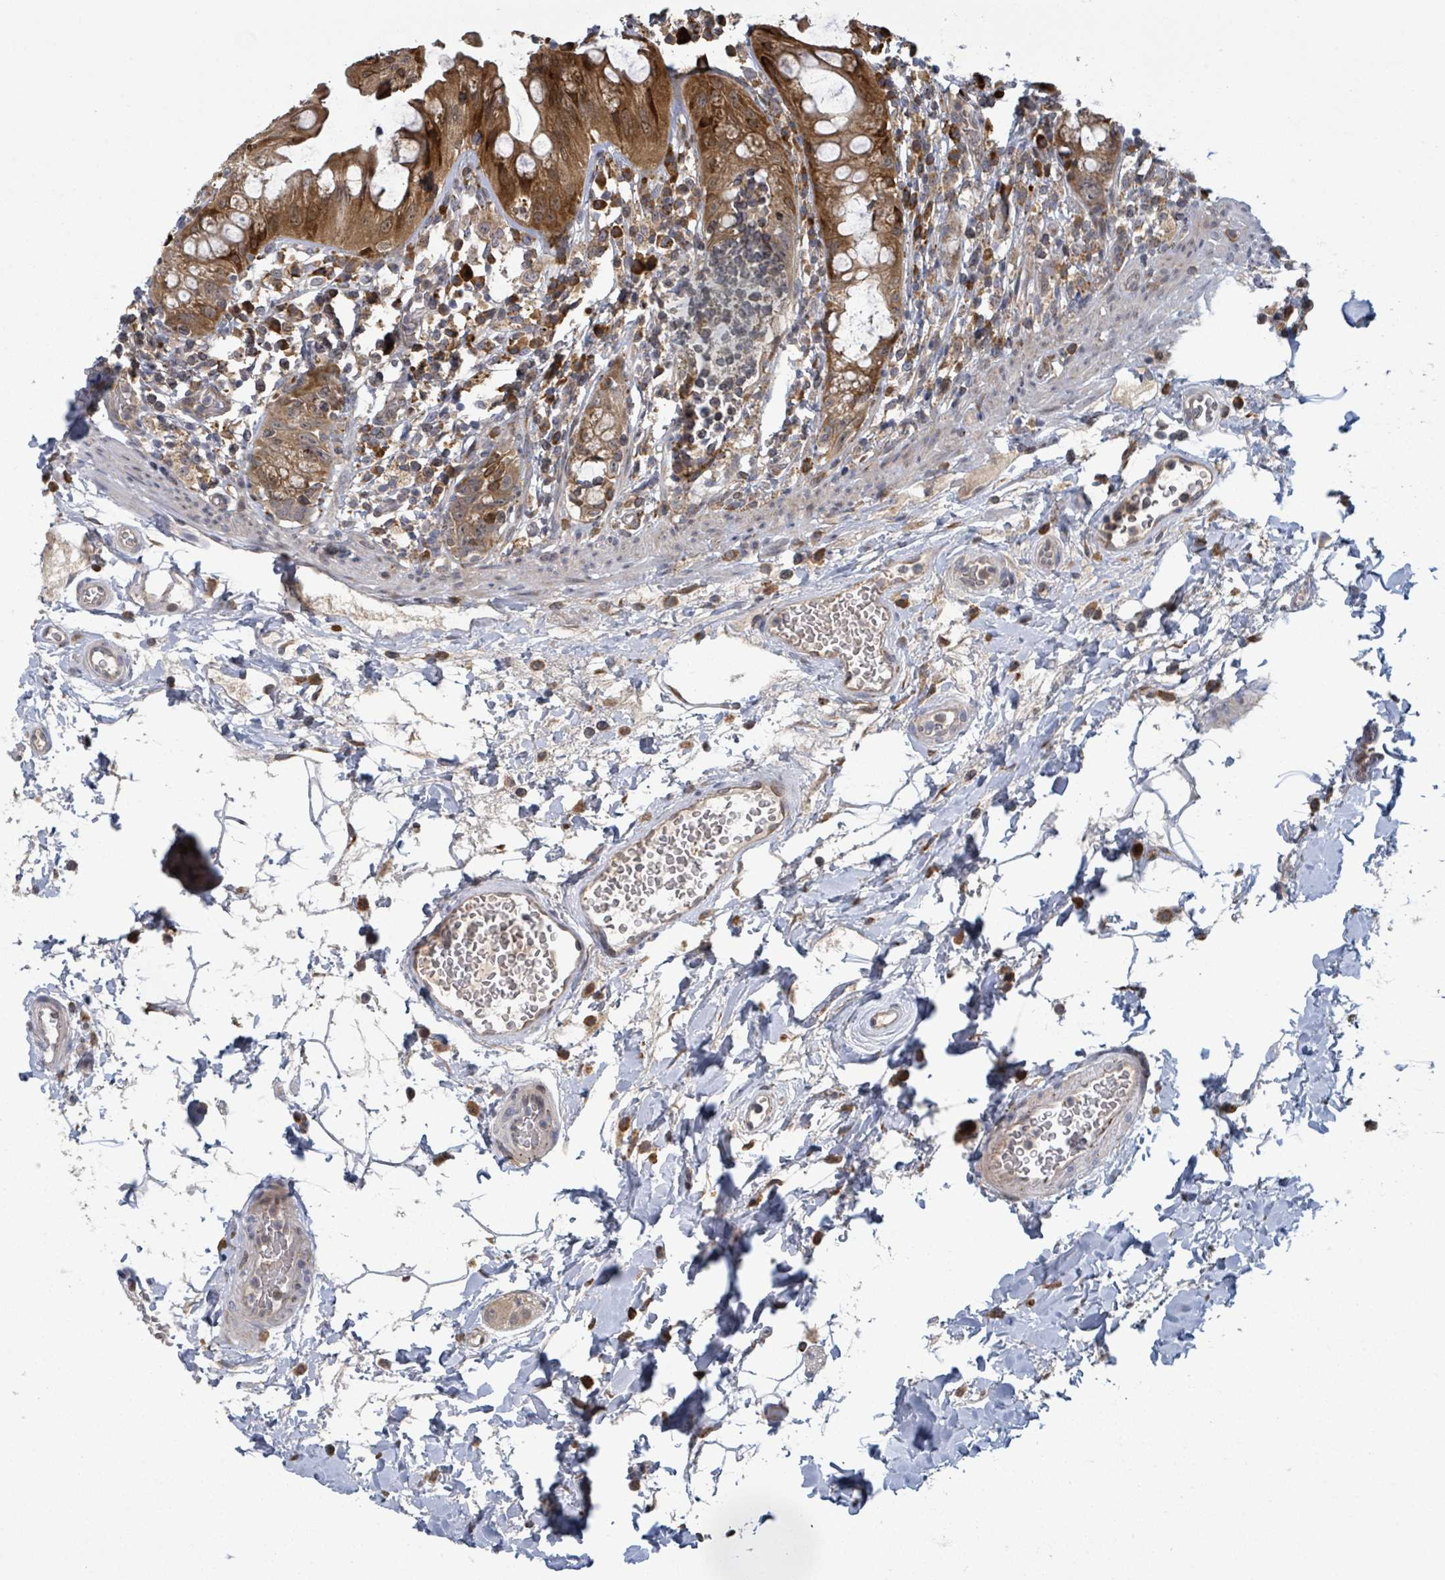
{"staining": {"intensity": "strong", "quantity": ">75%", "location": "cytoplasmic/membranous"}, "tissue": "rectum", "cell_type": "Glandular cells", "image_type": "normal", "snomed": [{"axis": "morphology", "description": "Normal tissue, NOS"}, {"axis": "topography", "description": "Rectum"}], "caption": "About >75% of glandular cells in benign human rectum reveal strong cytoplasmic/membranous protein expression as visualized by brown immunohistochemical staining.", "gene": "SHROOM2", "patient": {"sex": "female", "age": 57}}